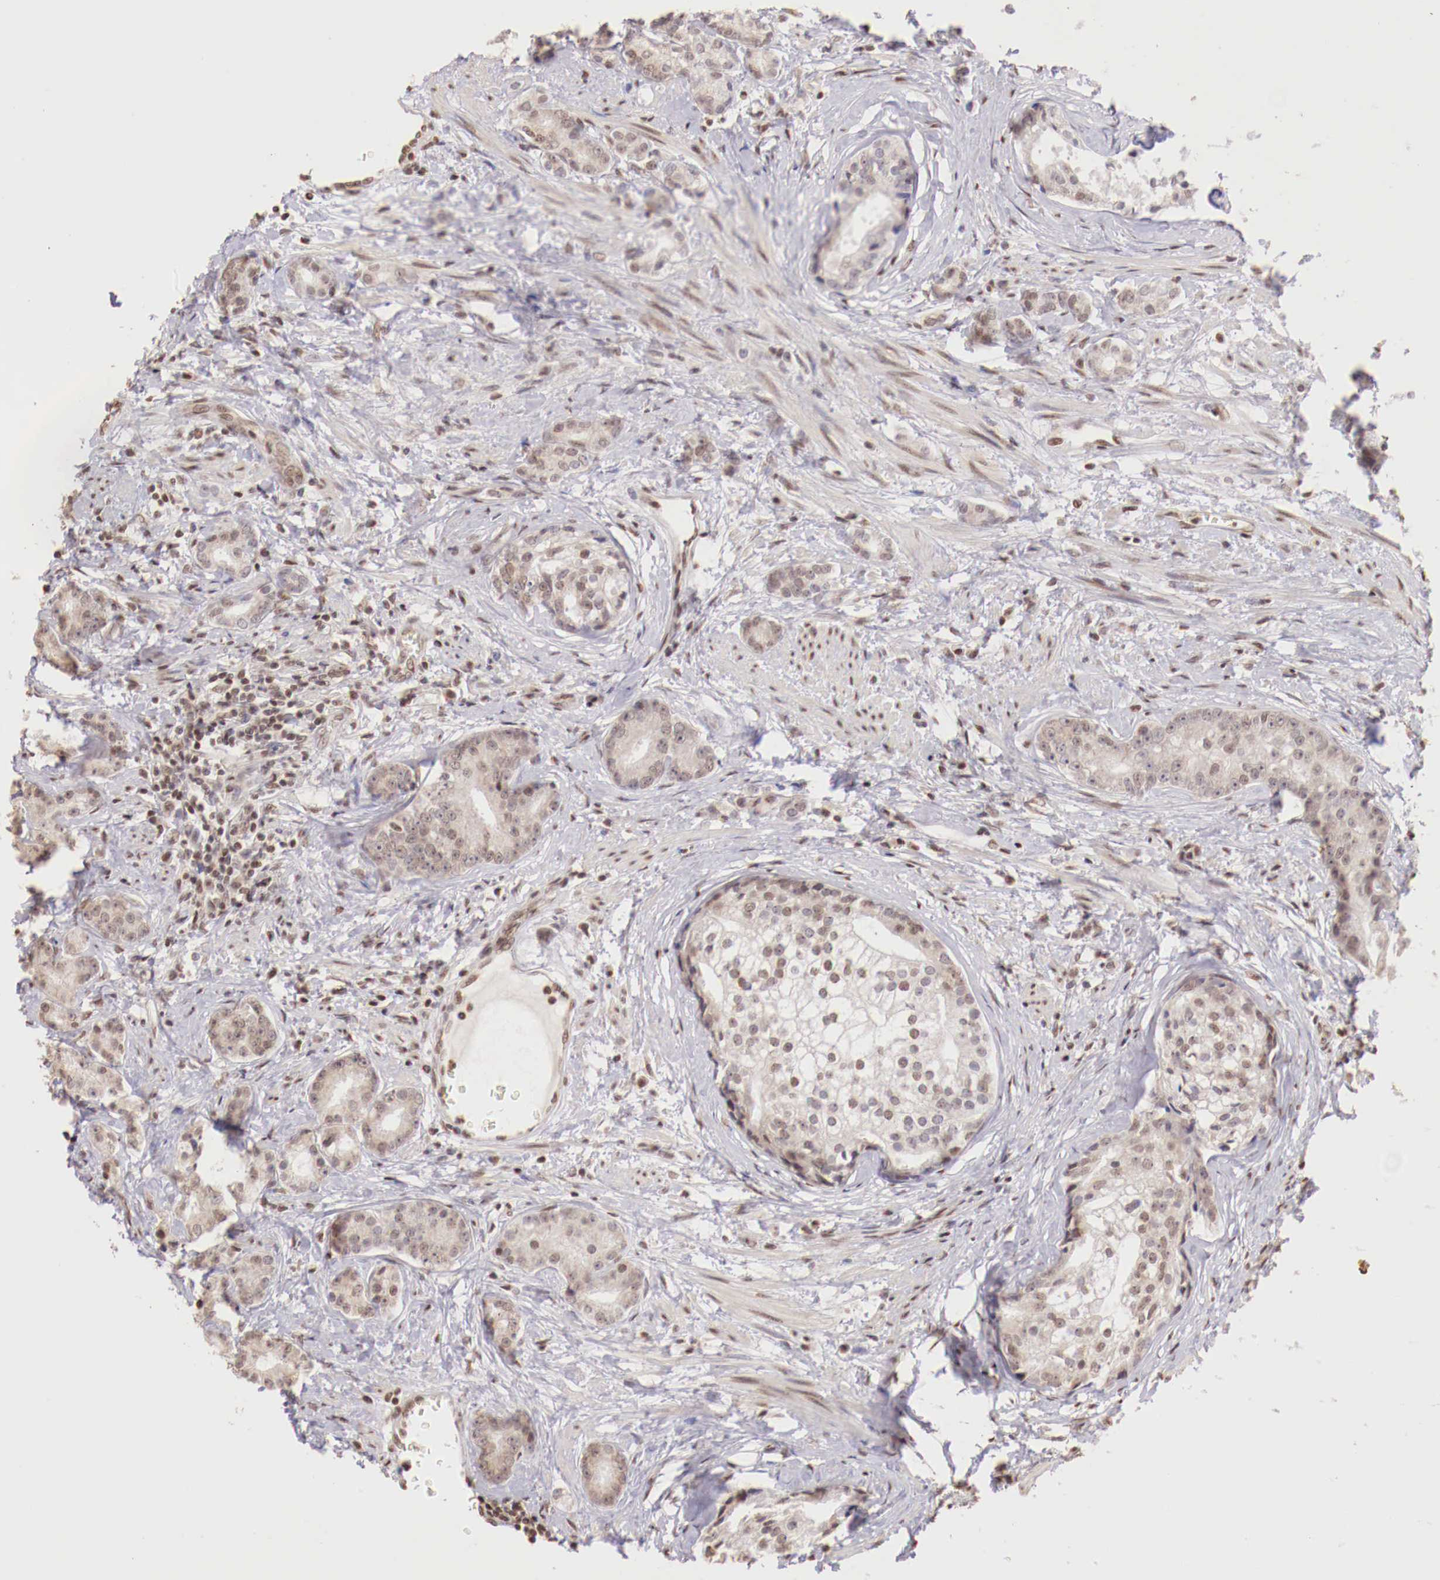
{"staining": {"intensity": "weak", "quantity": "<25%", "location": "nuclear"}, "tissue": "prostate cancer", "cell_type": "Tumor cells", "image_type": "cancer", "snomed": [{"axis": "morphology", "description": "Adenocarcinoma, Medium grade"}, {"axis": "topography", "description": "Prostate"}], "caption": "Tumor cells are negative for brown protein staining in prostate cancer.", "gene": "SP1", "patient": {"sex": "male", "age": 59}}